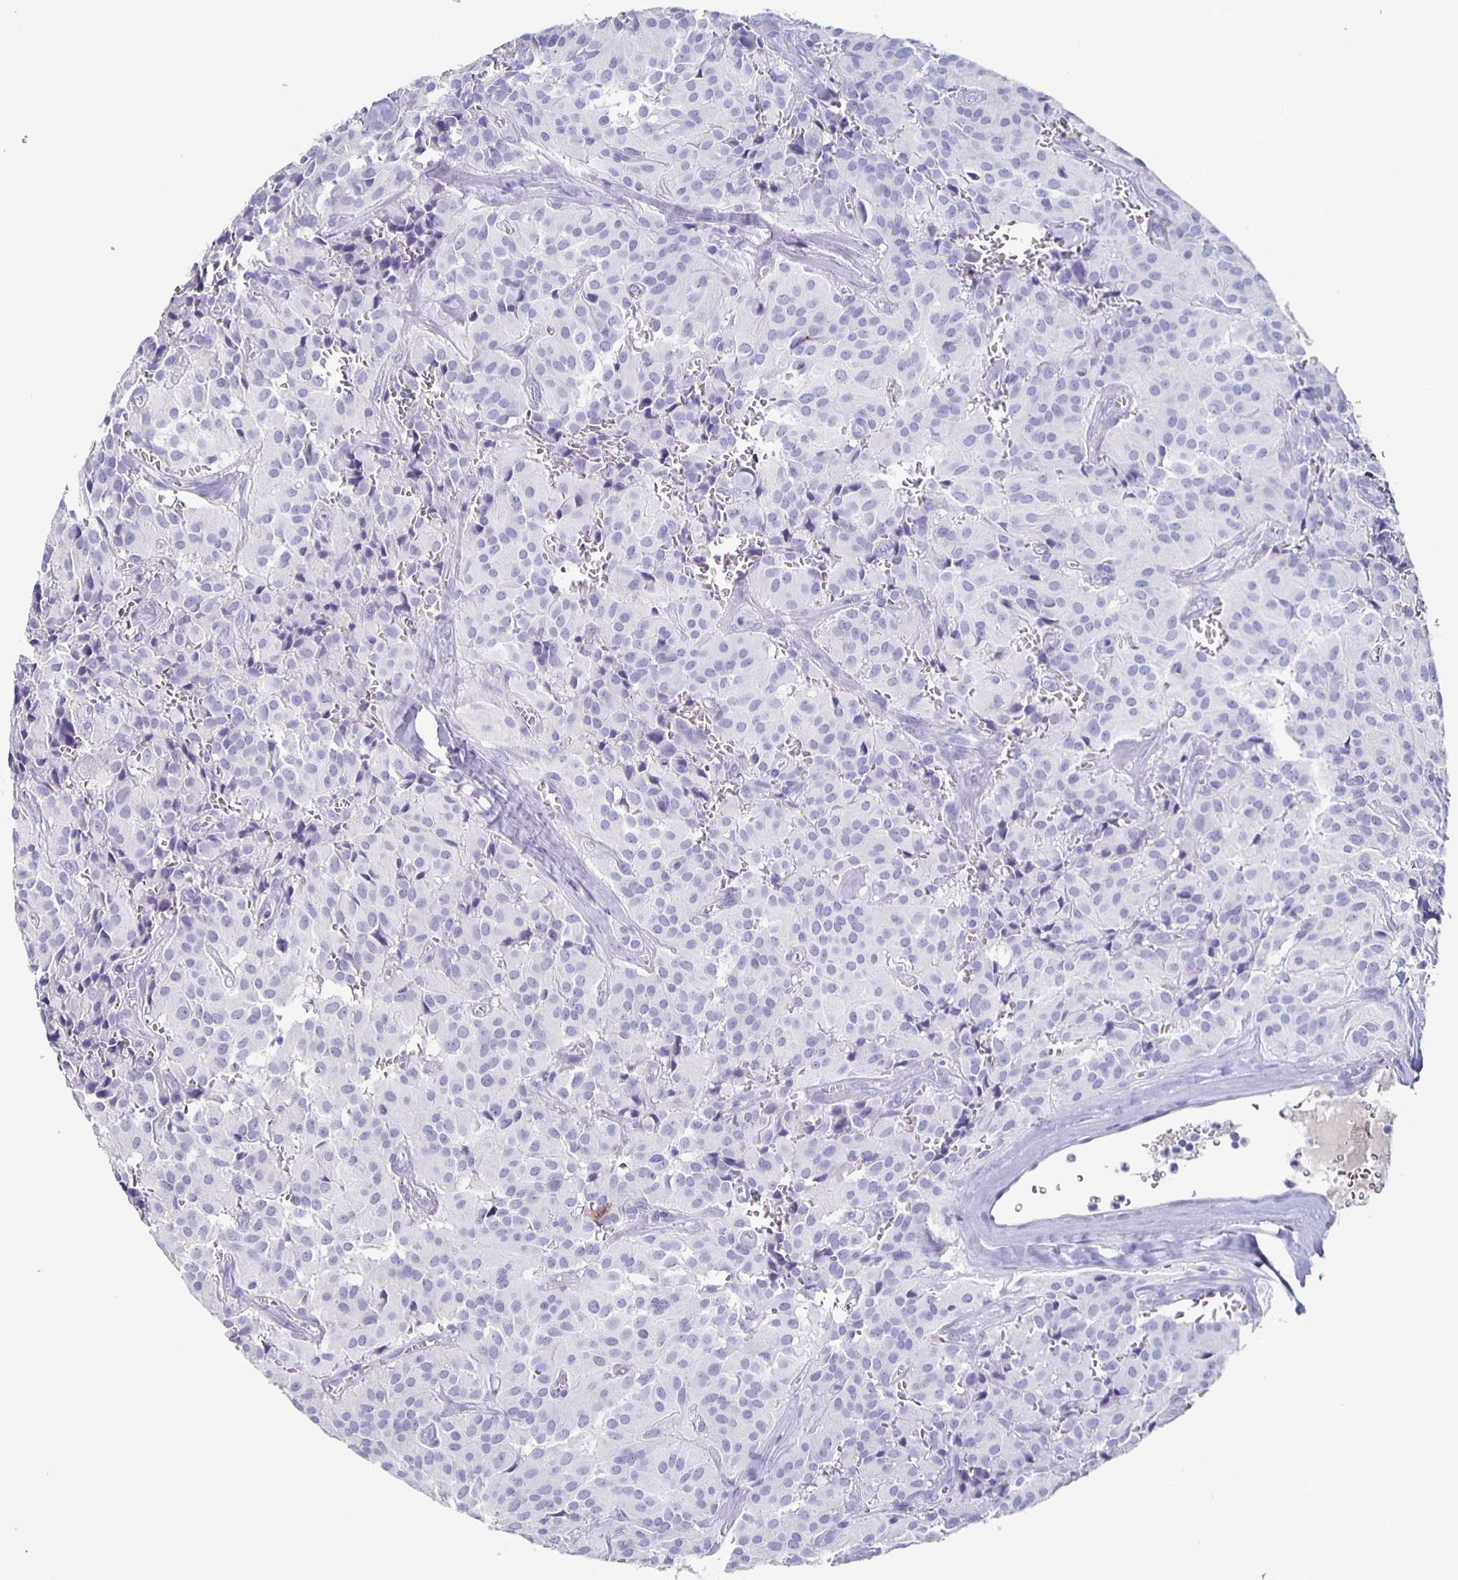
{"staining": {"intensity": "negative", "quantity": "none", "location": "none"}, "tissue": "glioma", "cell_type": "Tumor cells", "image_type": "cancer", "snomed": [{"axis": "morphology", "description": "Glioma, malignant, Low grade"}, {"axis": "topography", "description": "Brain"}], "caption": "Immunohistochemistry (IHC) photomicrograph of glioma stained for a protein (brown), which demonstrates no expression in tumor cells.", "gene": "FGA", "patient": {"sex": "male", "age": 42}}